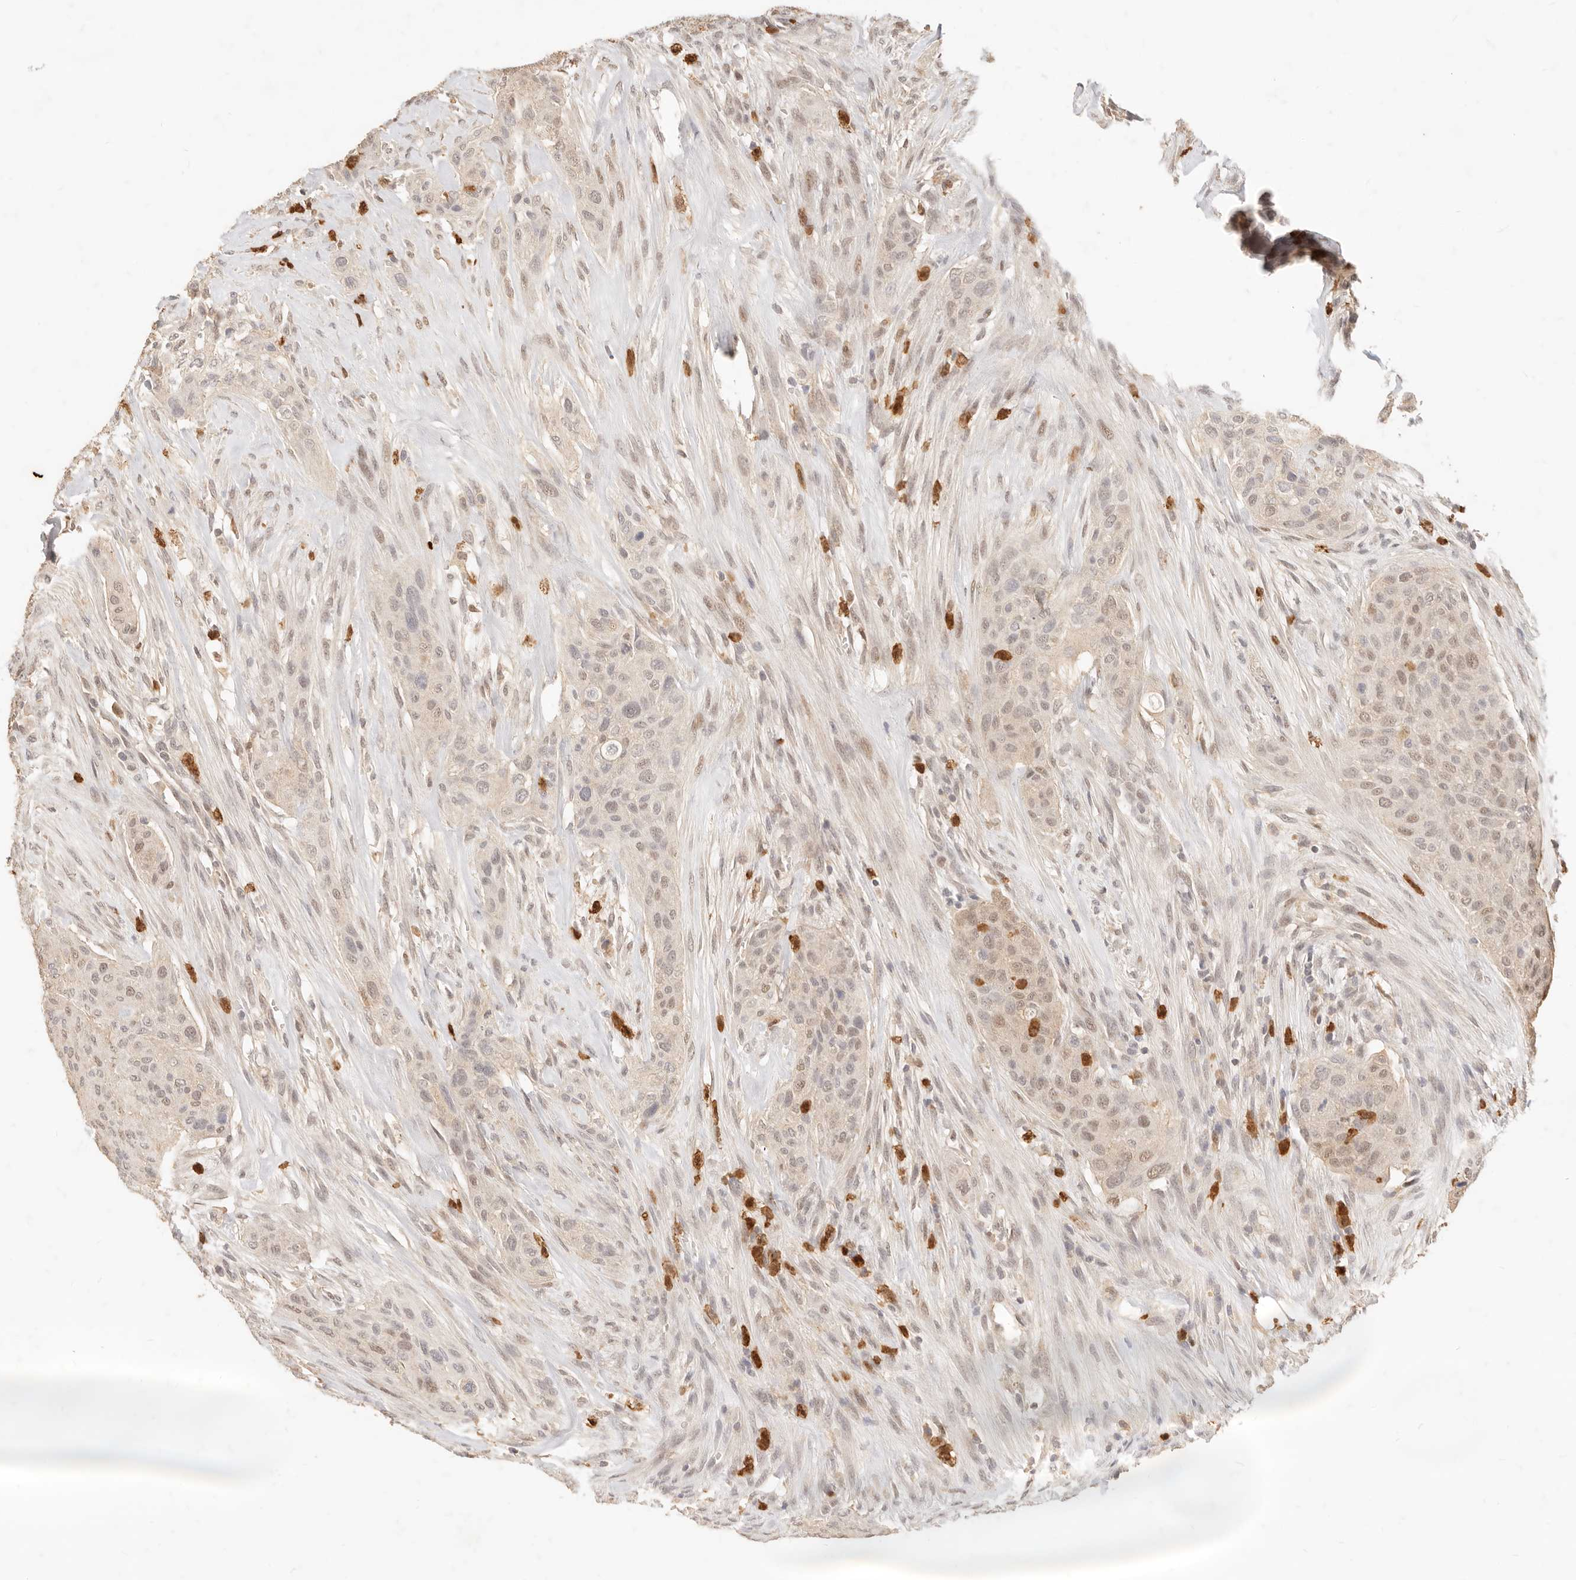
{"staining": {"intensity": "weak", "quantity": "<25%", "location": "cytoplasmic/membranous"}, "tissue": "urothelial cancer", "cell_type": "Tumor cells", "image_type": "cancer", "snomed": [{"axis": "morphology", "description": "Urothelial carcinoma, High grade"}, {"axis": "topography", "description": "Urinary bladder"}], "caption": "IHC photomicrograph of neoplastic tissue: urothelial cancer stained with DAB (3,3'-diaminobenzidine) displays no significant protein positivity in tumor cells. (Brightfield microscopy of DAB (3,3'-diaminobenzidine) immunohistochemistry at high magnification).", "gene": "TMTC2", "patient": {"sex": "male", "age": 35}}